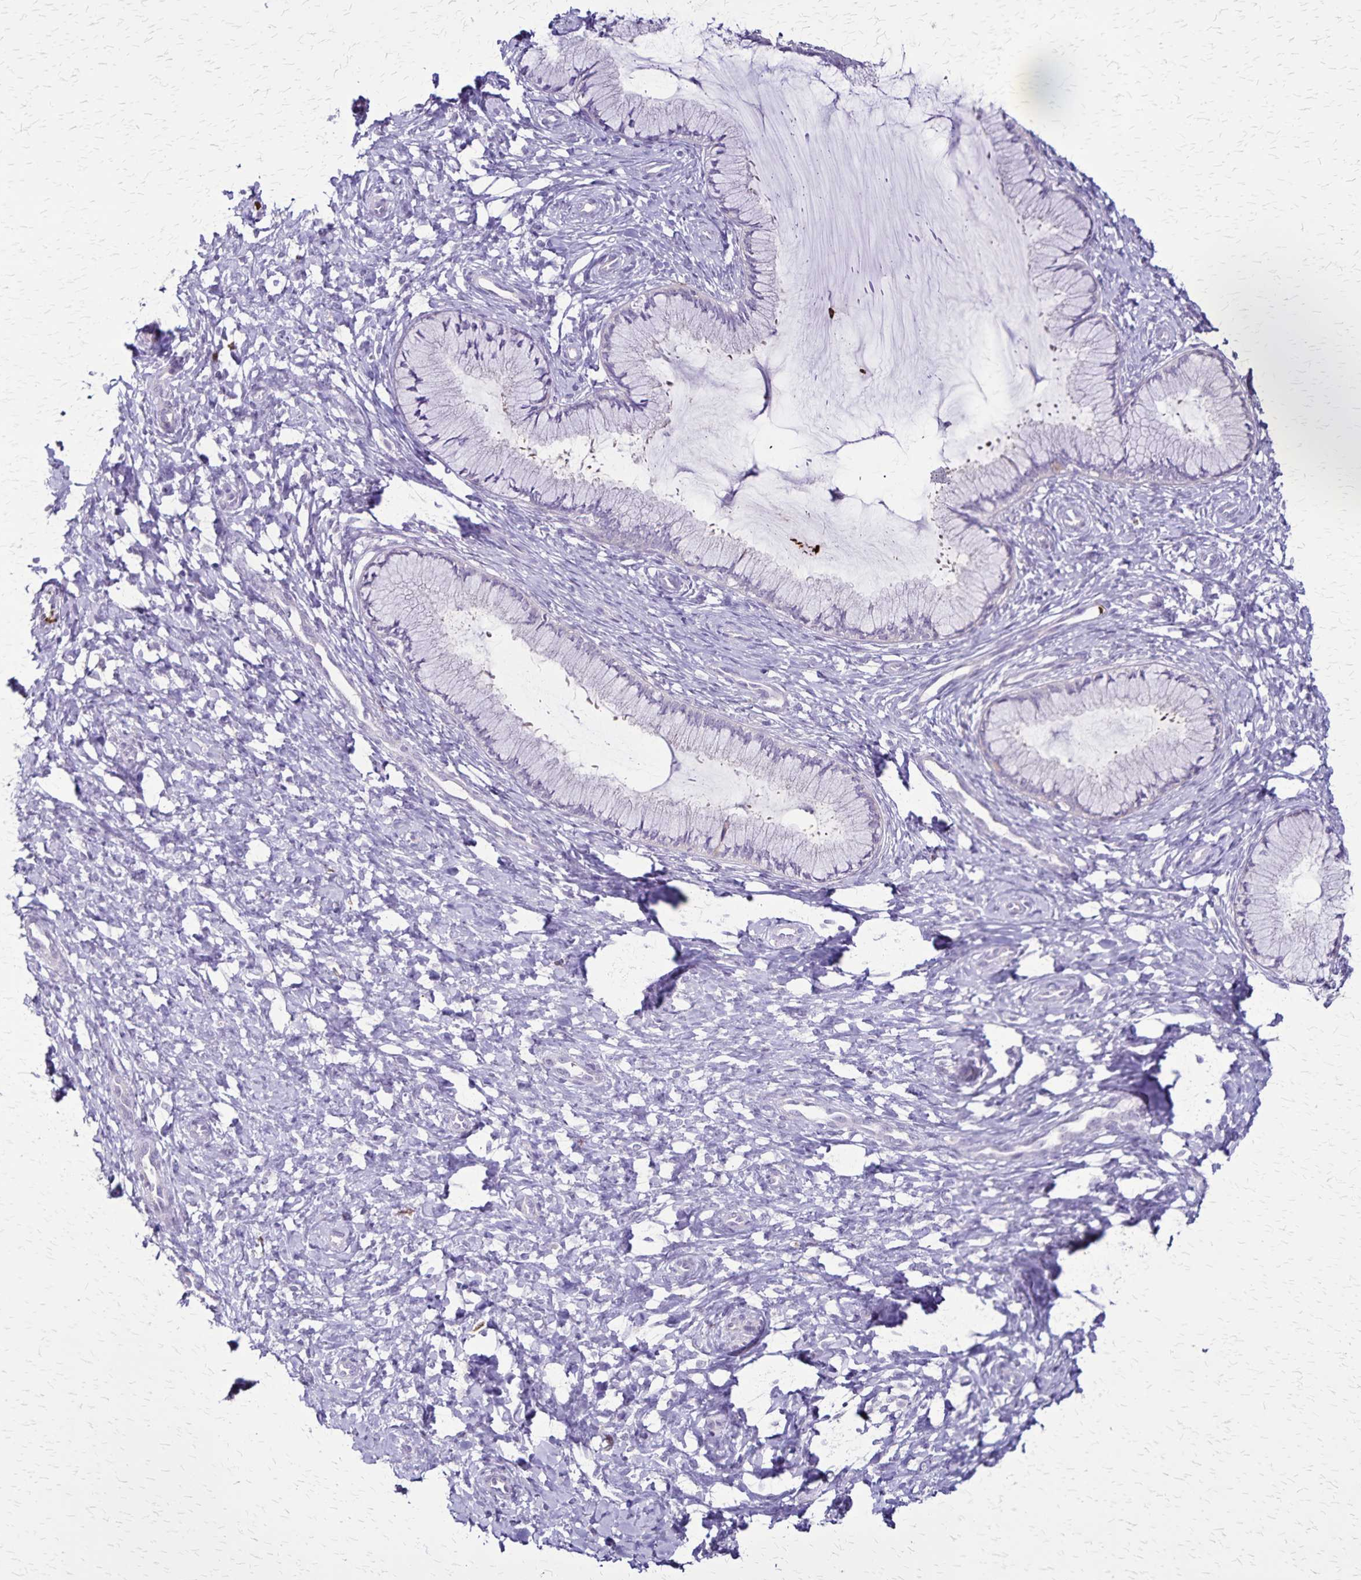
{"staining": {"intensity": "negative", "quantity": "none", "location": "none"}, "tissue": "cervix", "cell_type": "Glandular cells", "image_type": "normal", "snomed": [{"axis": "morphology", "description": "Normal tissue, NOS"}, {"axis": "topography", "description": "Cervix"}], "caption": "This is an IHC image of unremarkable cervix. There is no staining in glandular cells.", "gene": "ULBP3", "patient": {"sex": "female", "age": 37}}